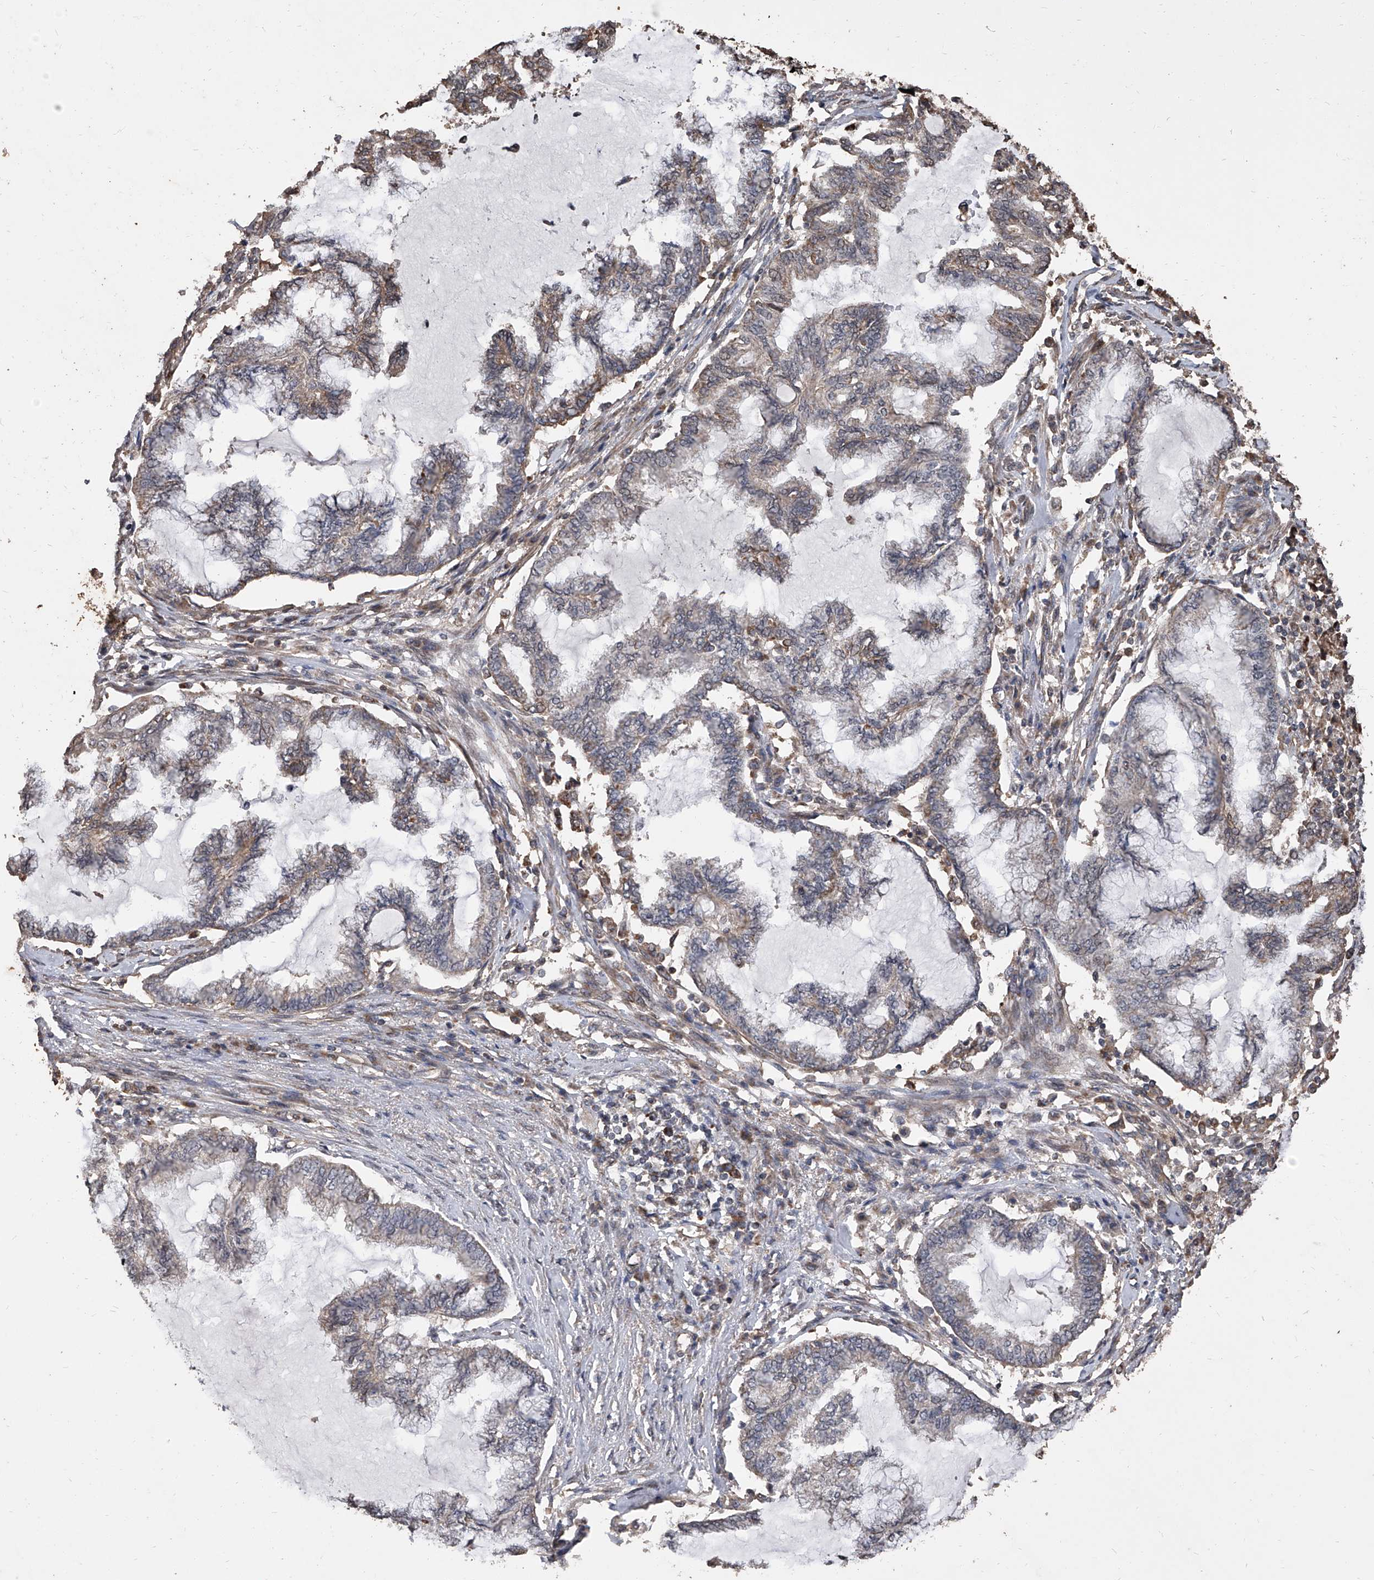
{"staining": {"intensity": "weak", "quantity": ">75%", "location": "cytoplasmic/membranous"}, "tissue": "endometrial cancer", "cell_type": "Tumor cells", "image_type": "cancer", "snomed": [{"axis": "morphology", "description": "Adenocarcinoma, NOS"}, {"axis": "topography", "description": "Endometrium"}], "caption": "The photomicrograph demonstrates staining of endometrial adenocarcinoma, revealing weak cytoplasmic/membranous protein expression (brown color) within tumor cells.", "gene": "LTV1", "patient": {"sex": "female", "age": 86}}